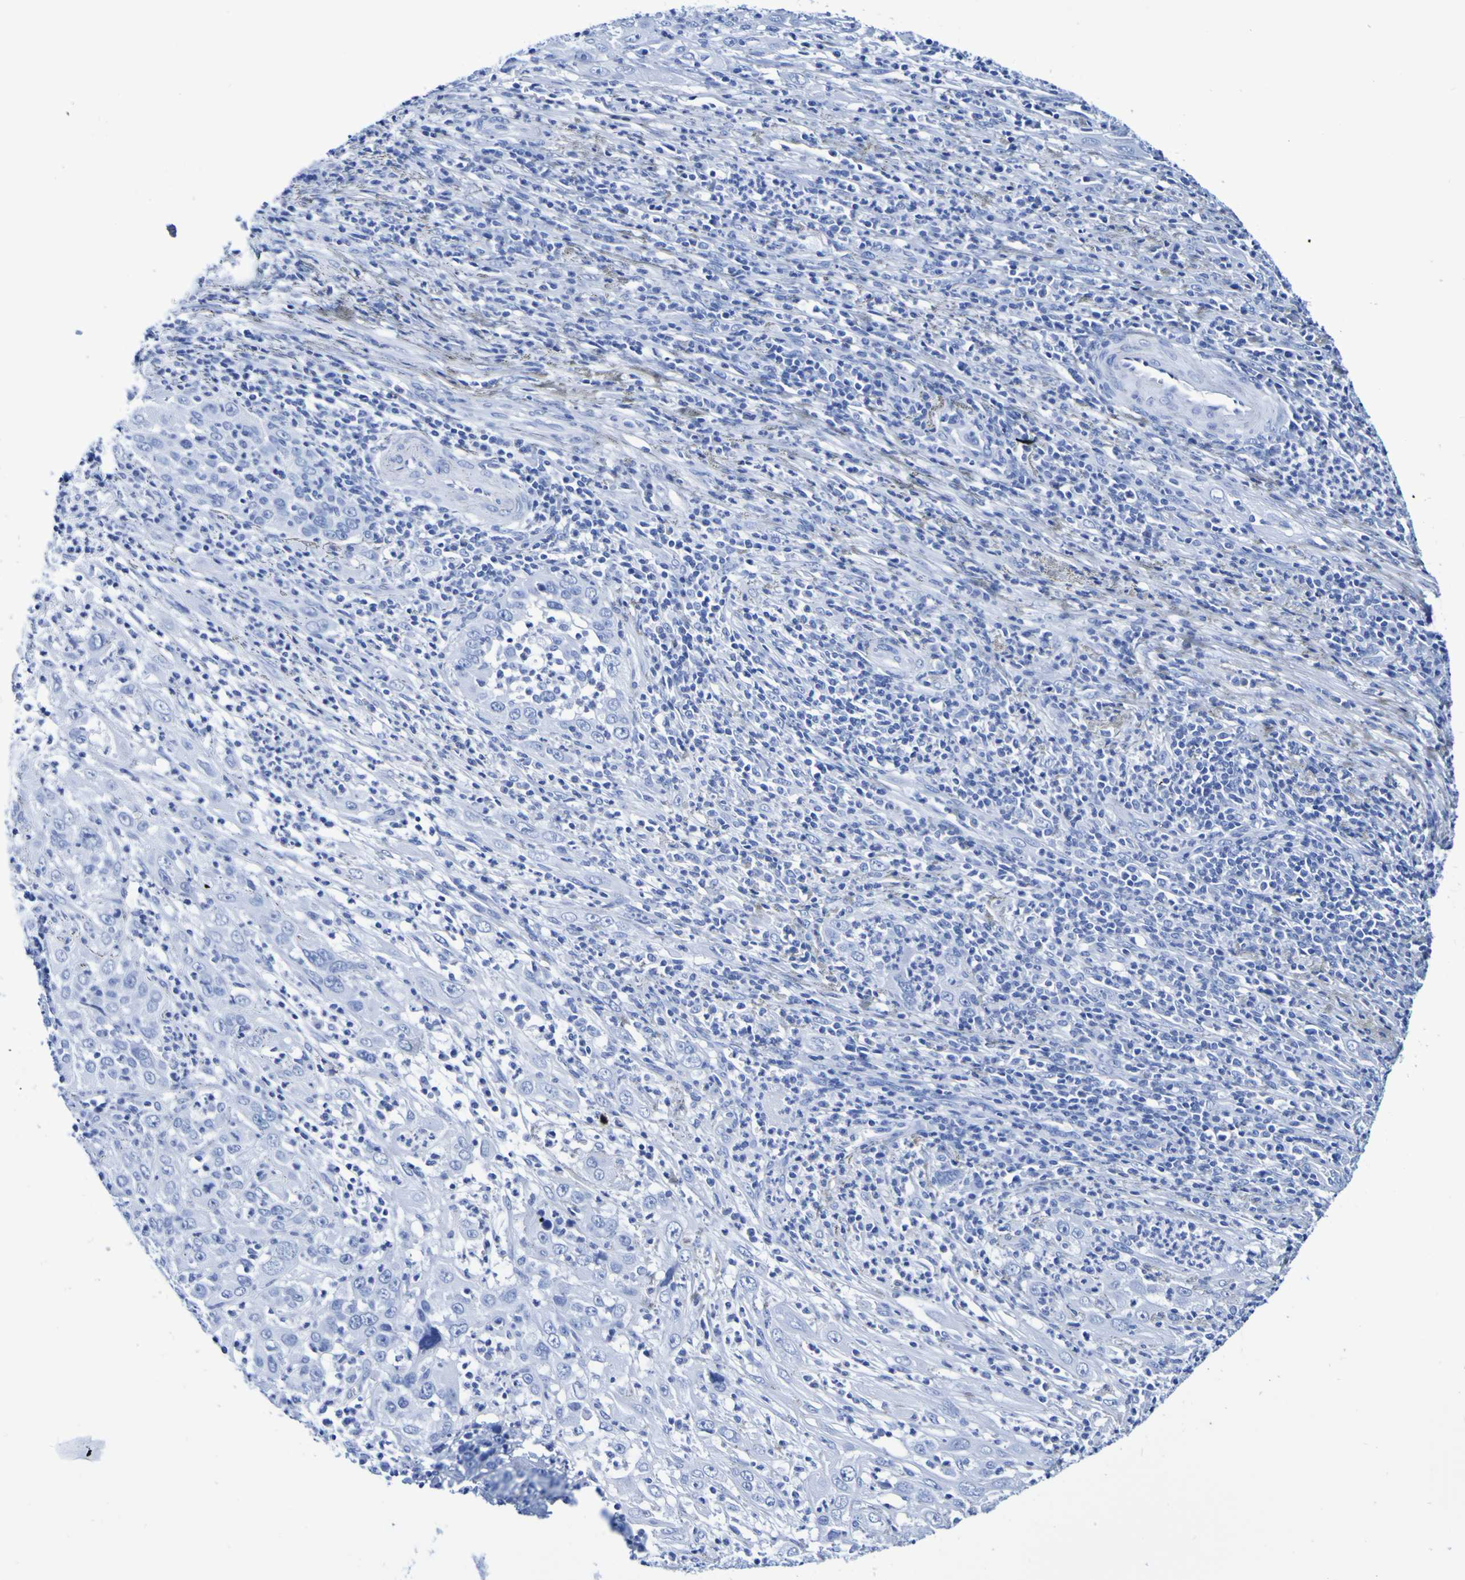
{"staining": {"intensity": "negative", "quantity": "none", "location": "none"}, "tissue": "cervical cancer", "cell_type": "Tumor cells", "image_type": "cancer", "snomed": [{"axis": "morphology", "description": "Squamous cell carcinoma, NOS"}, {"axis": "topography", "description": "Cervix"}], "caption": "Immunohistochemical staining of cervical squamous cell carcinoma reveals no significant positivity in tumor cells.", "gene": "DPEP1", "patient": {"sex": "female", "age": 32}}